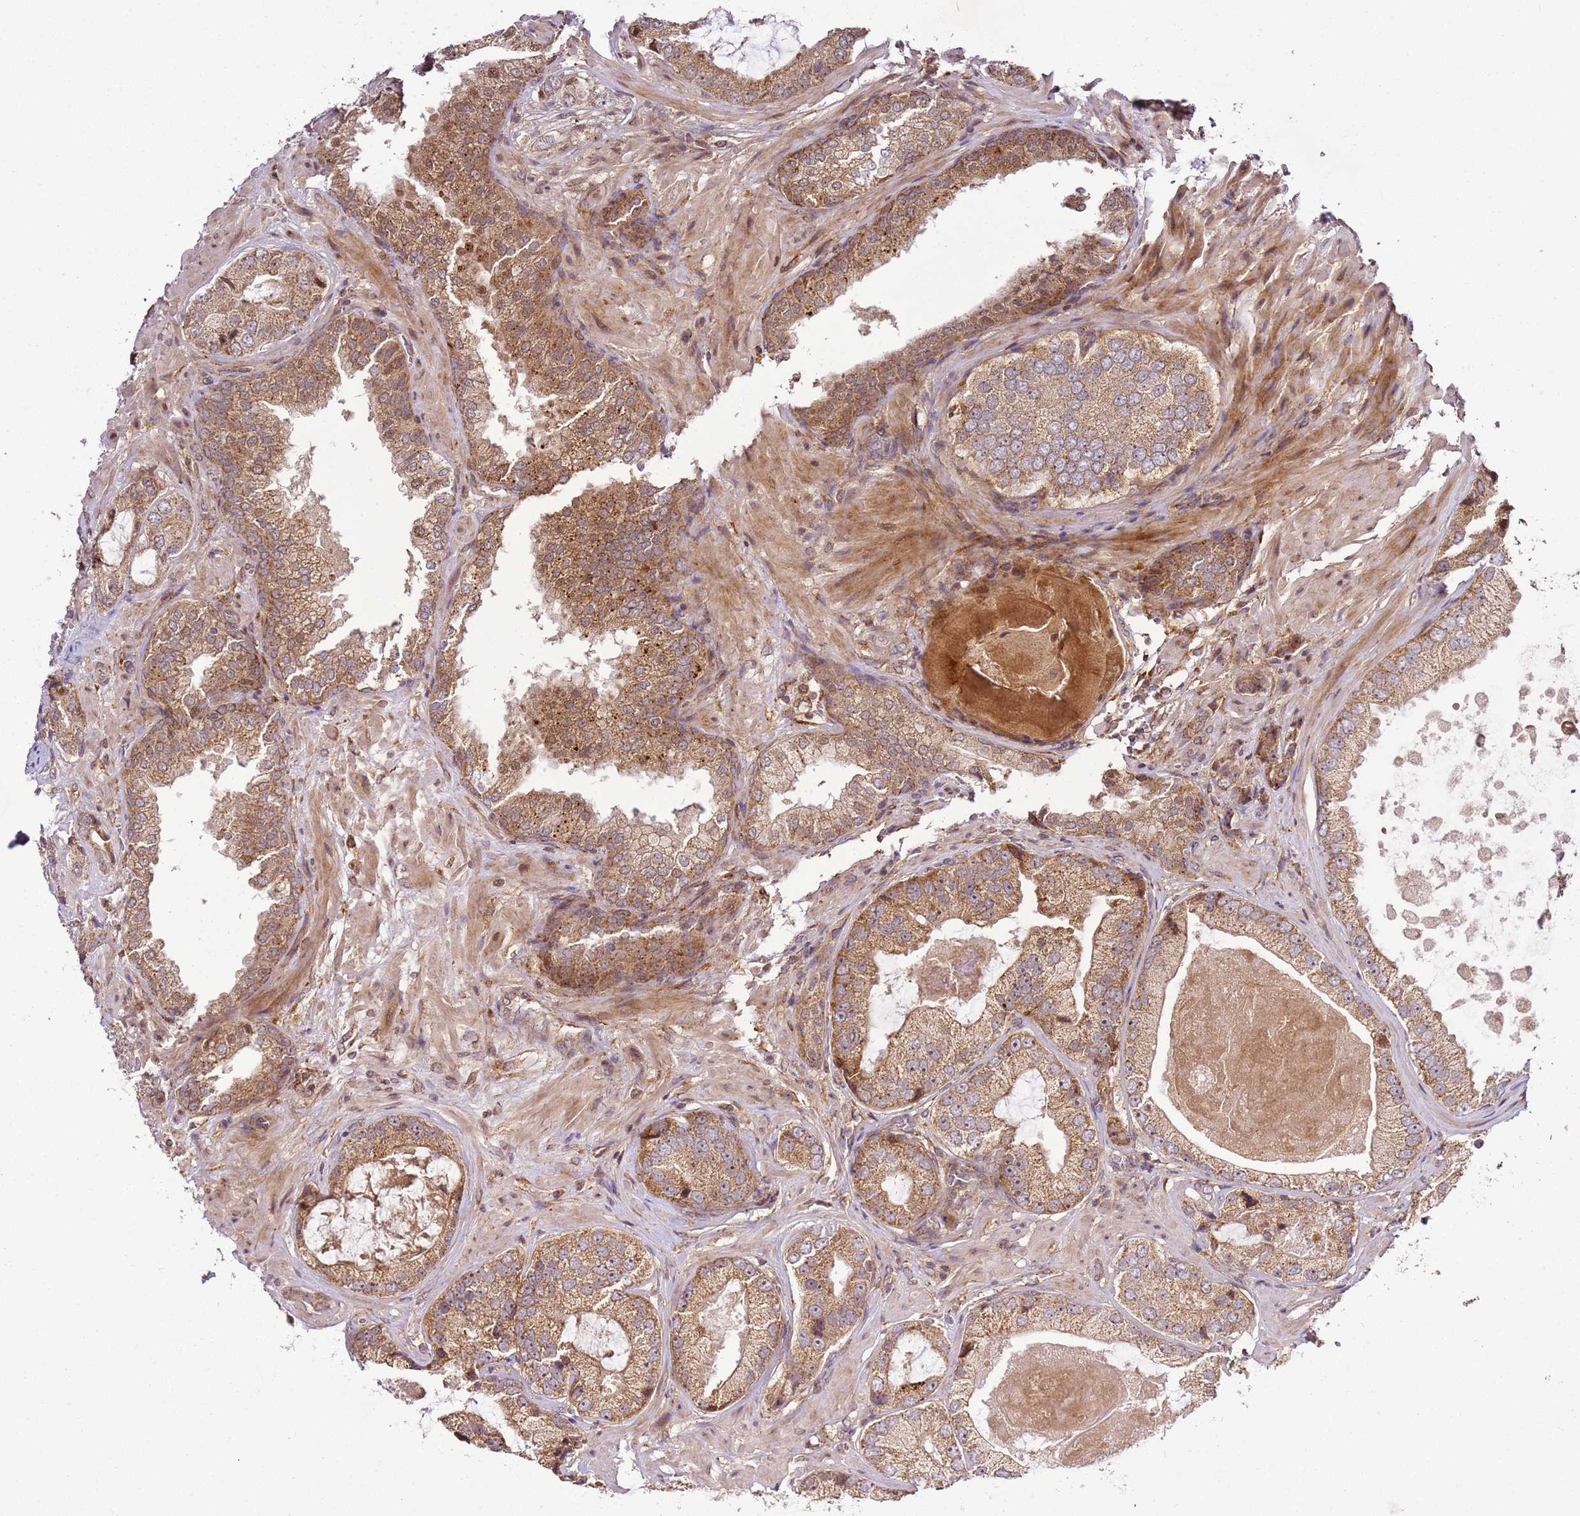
{"staining": {"intensity": "moderate", "quantity": ">75%", "location": "cytoplasmic/membranous"}, "tissue": "prostate cancer", "cell_type": "Tumor cells", "image_type": "cancer", "snomed": [{"axis": "morphology", "description": "Adenocarcinoma, High grade"}, {"axis": "topography", "description": "Prostate"}], "caption": "Immunohistochemistry (IHC) image of human adenocarcinoma (high-grade) (prostate) stained for a protein (brown), which shows medium levels of moderate cytoplasmic/membranous positivity in about >75% of tumor cells.", "gene": "RASA3", "patient": {"sex": "male", "age": 59}}